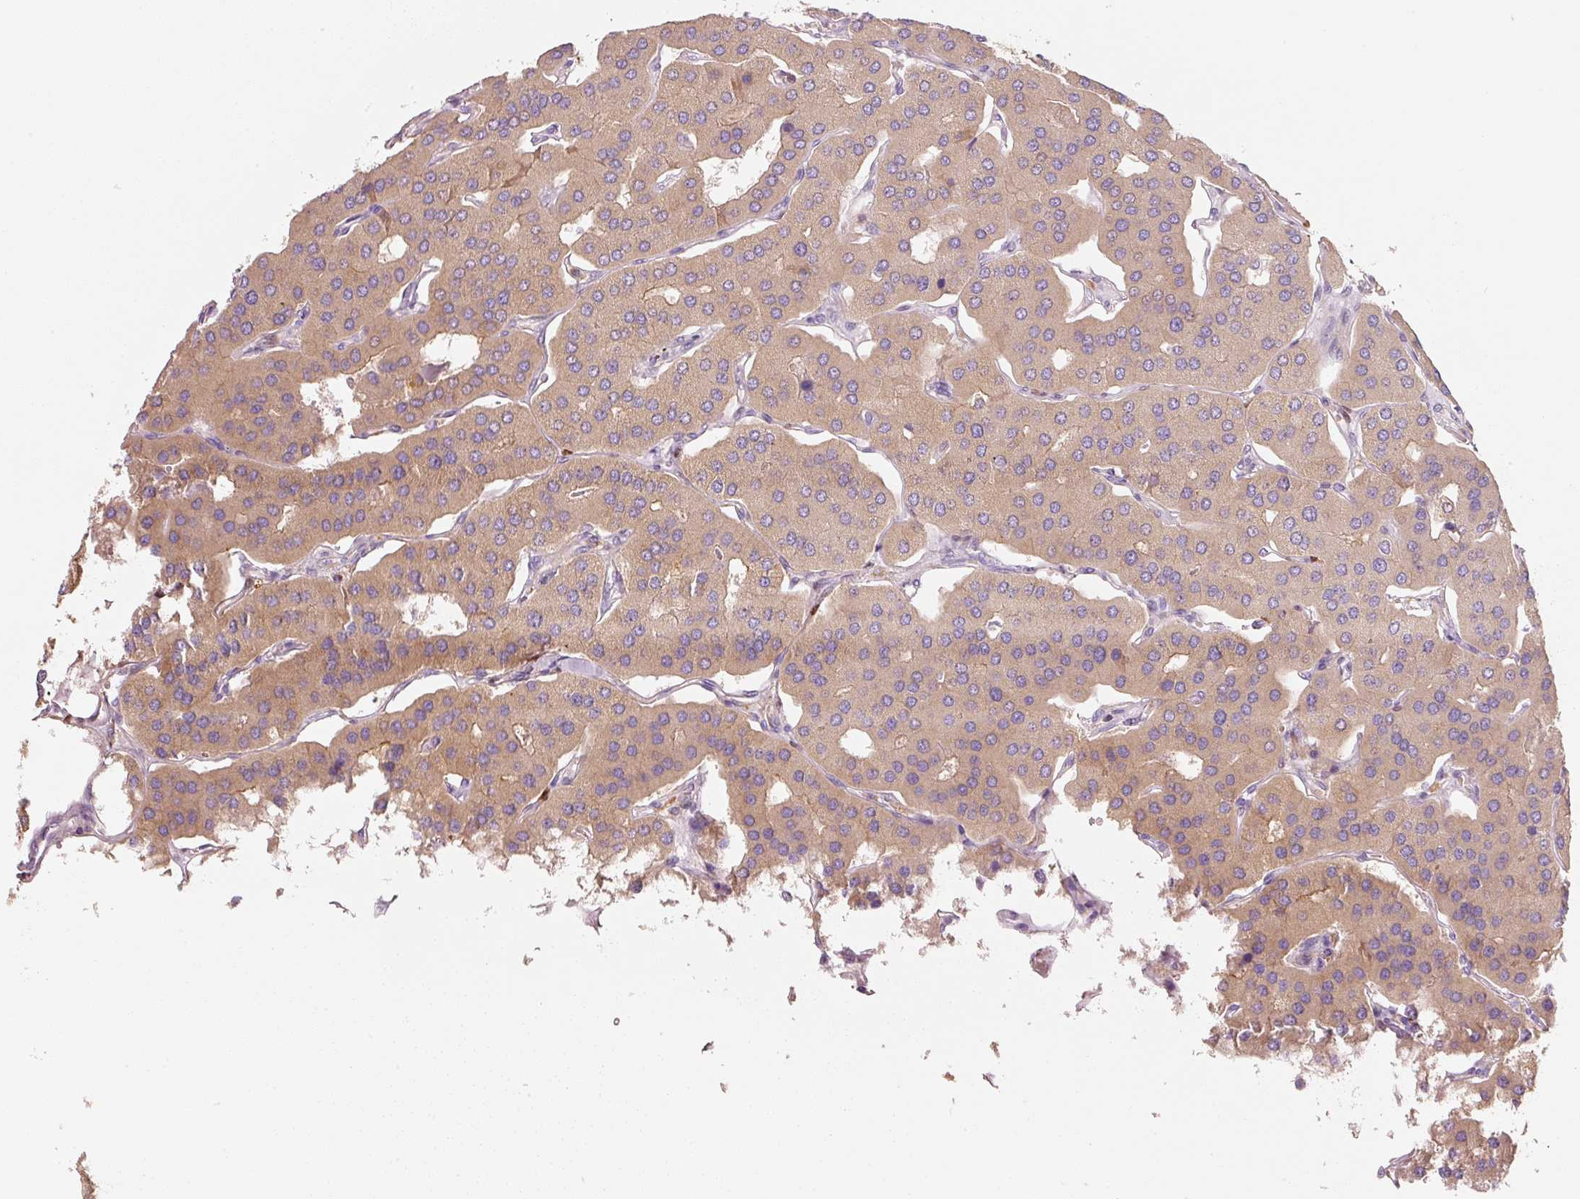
{"staining": {"intensity": "weak", "quantity": ">75%", "location": "cytoplasmic/membranous"}, "tissue": "parathyroid gland", "cell_type": "Glandular cells", "image_type": "normal", "snomed": [{"axis": "morphology", "description": "Normal tissue, NOS"}, {"axis": "morphology", "description": "Adenoma, NOS"}, {"axis": "topography", "description": "Parathyroid gland"}], "caption": "Immunohistochemical staining of normal human parathyroid gland shows weak cytoplasmic/membranous protein staining in about >75% of glandular cells.", "gene": "IQGAP2", "patient": {"sex": "female", "age": 86}}